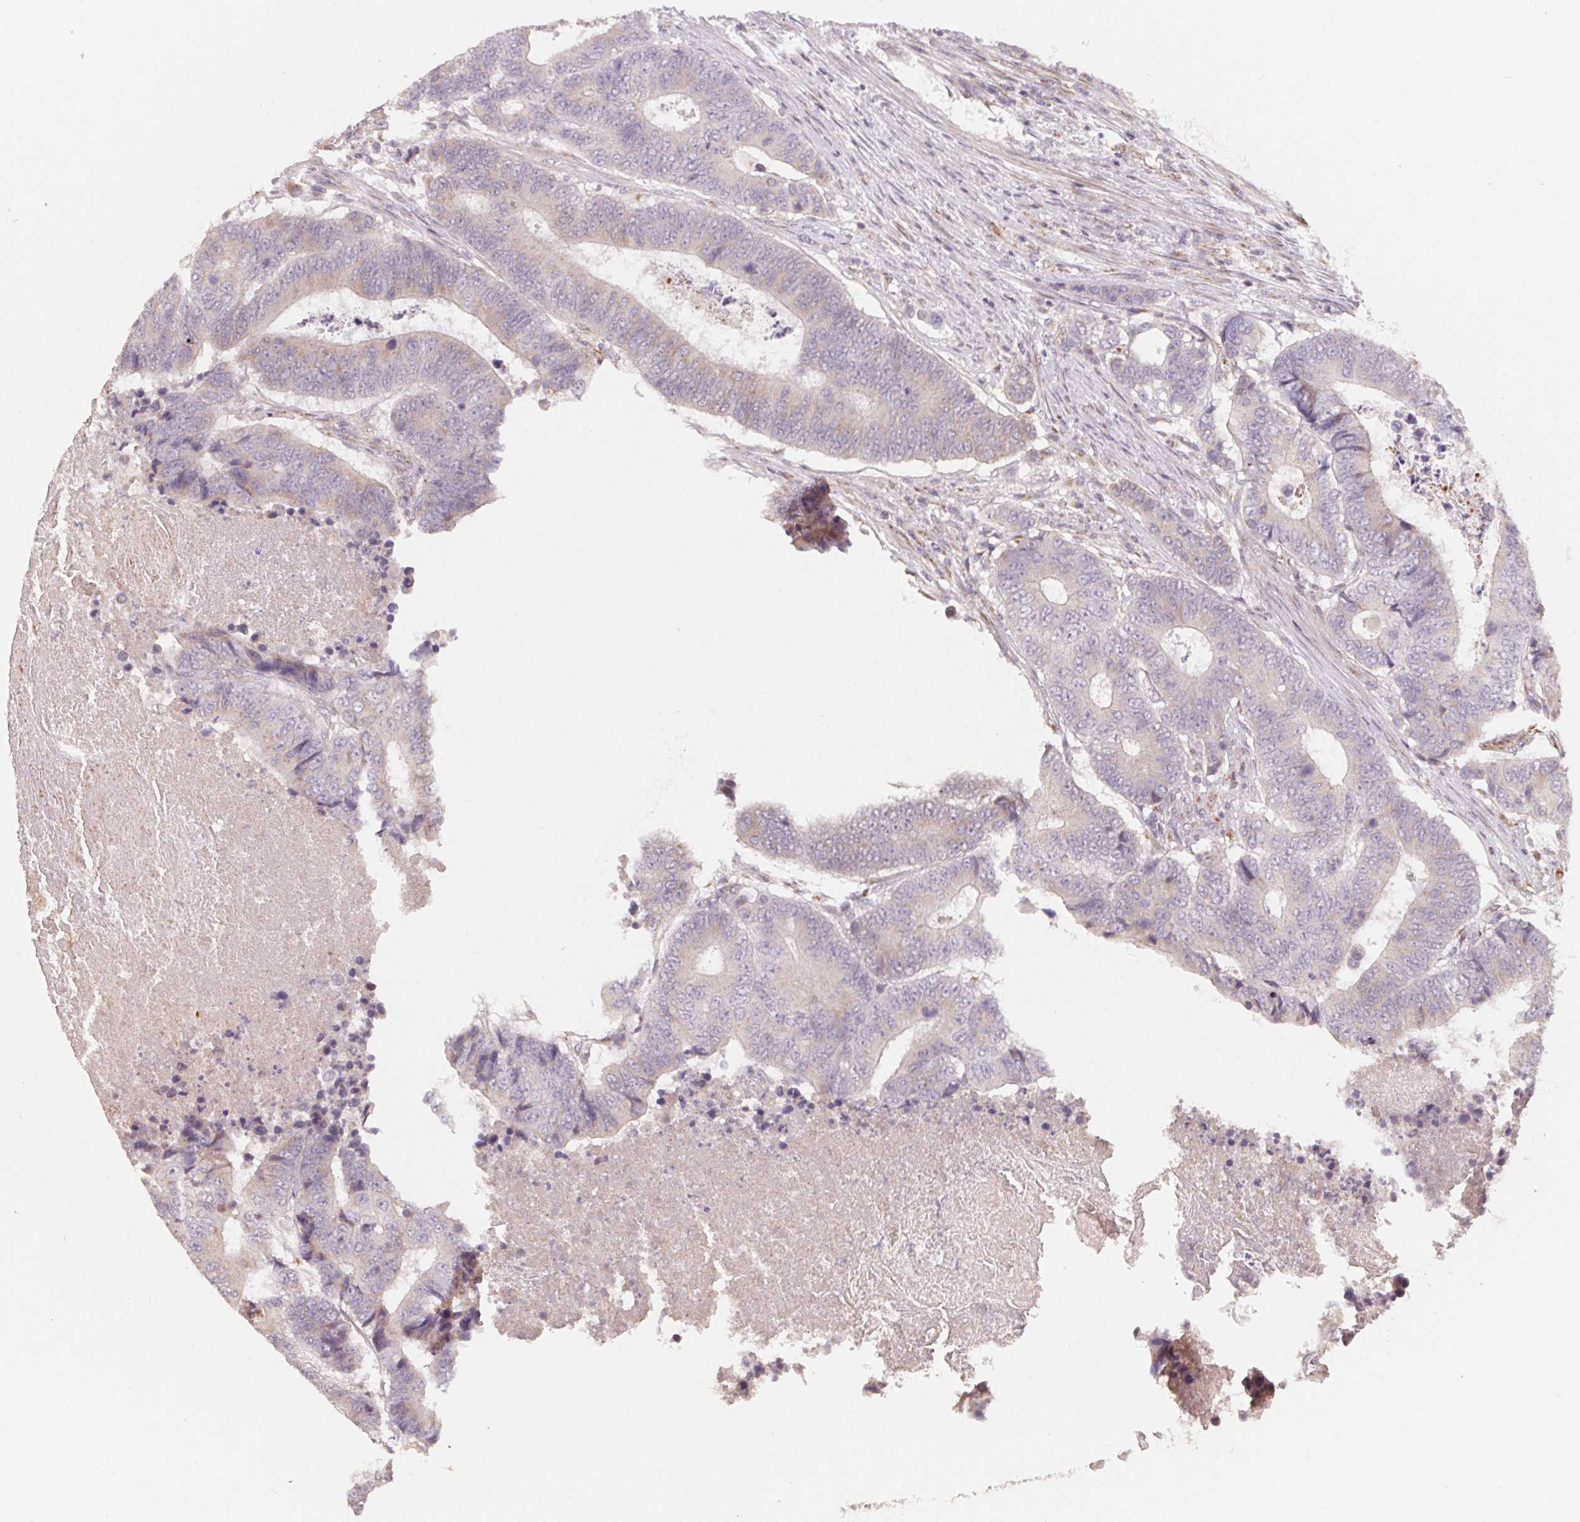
{"staining": {"intensity": "weak", "quantity": "<25%", "location": "cytoplasmic/membranous"}, "tissue": "colorectal cancer", "cell_type": "Tumor cells", "image_type": "cancer", "snomed": [{"axis": "morphology", "description": "Adenocarcinoma, NOS"}, {"axis": "topography", "description": "Colon"}], "caption": "Adenocarcinoma (colorectal) stained for a protein using IHC reveals no positivity tumor cells.", "gene": "TSPAN12", "patient": {"sex": "female", "age": 48}}